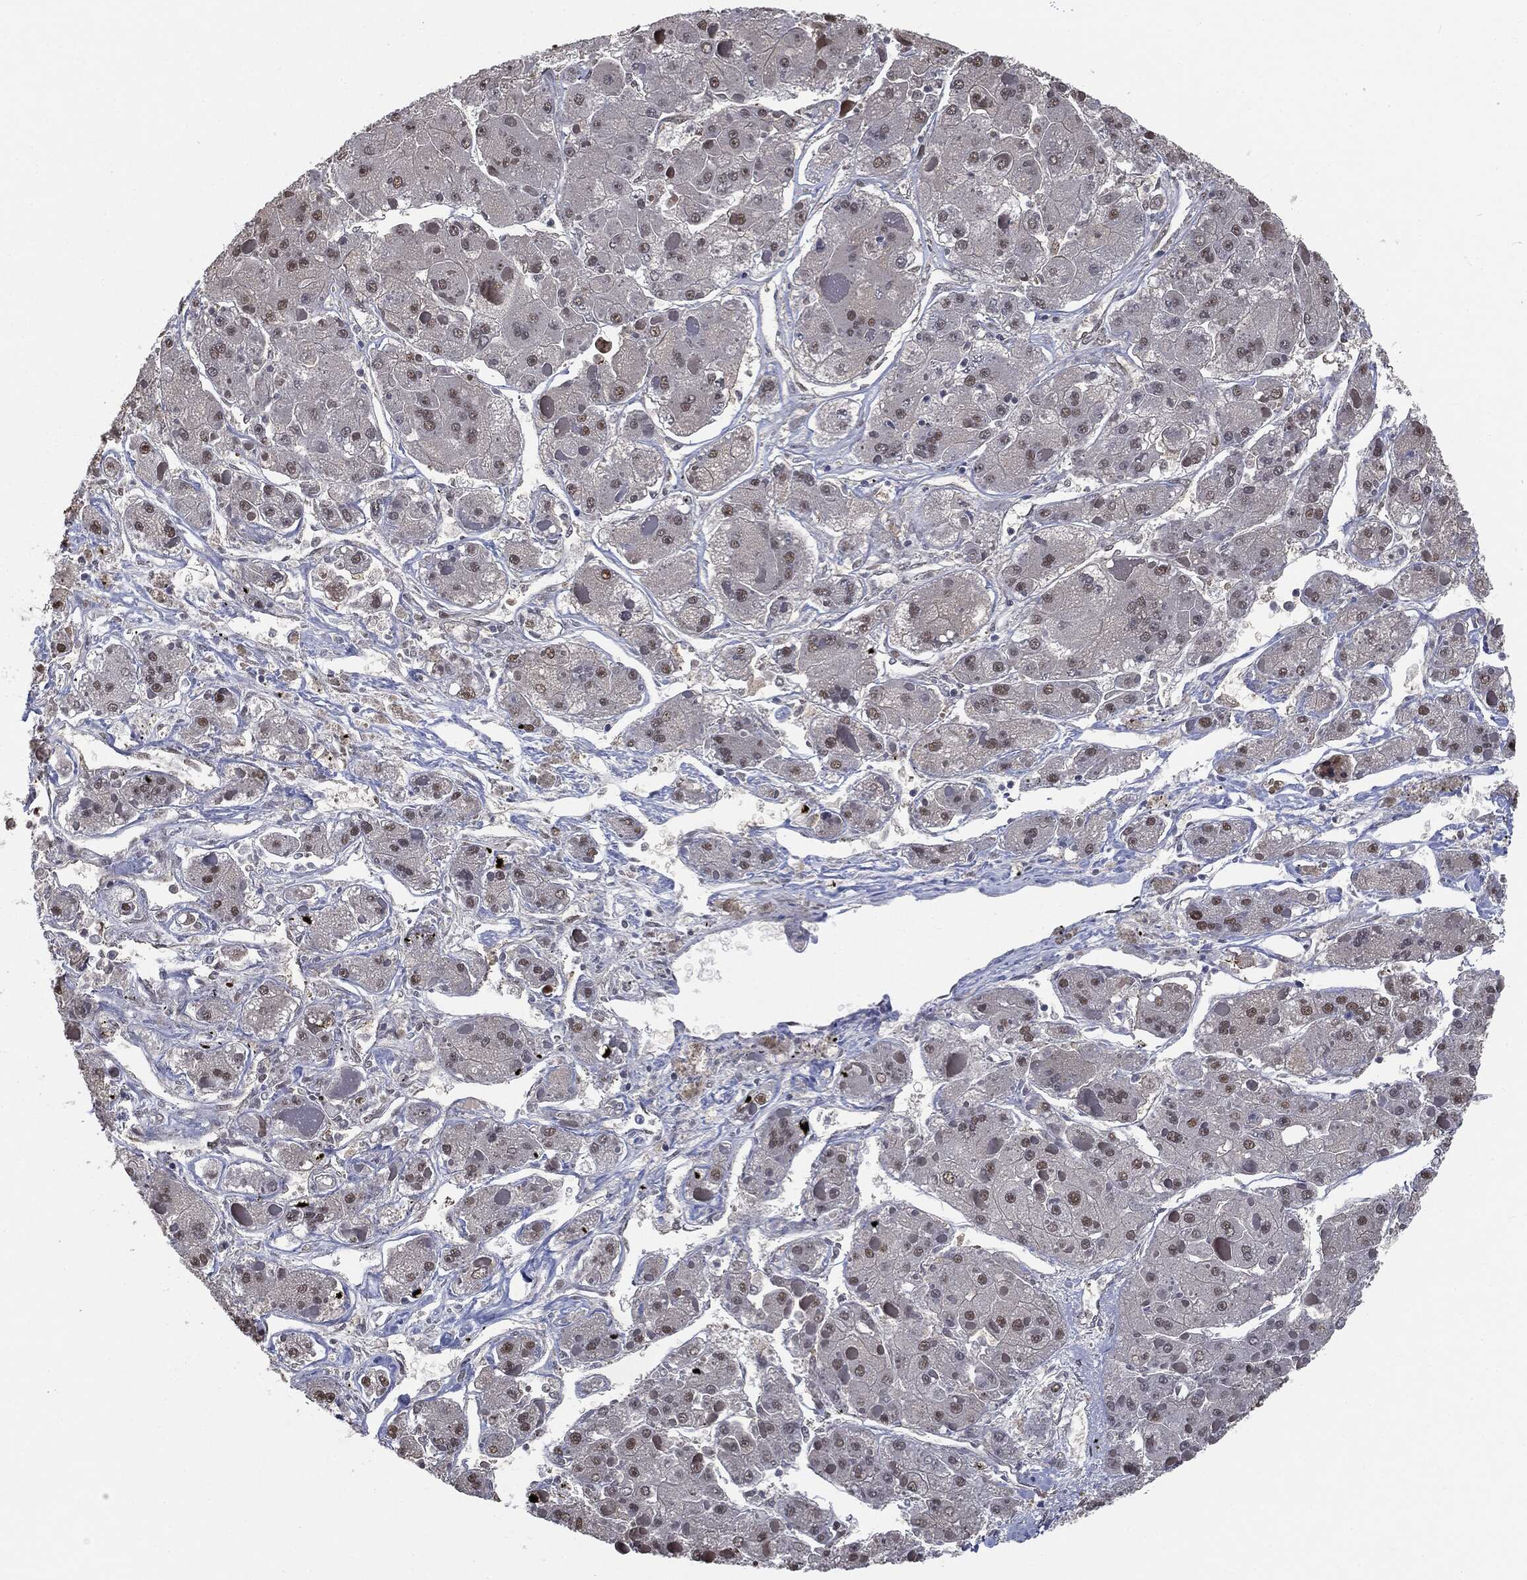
{"staining": {"intensity": "moderate", "quantity": "<25%", "location": "nuclear"}, "tissue": "liver cancer", "cell_type": "Tumor cells", "image_type": "cancer", "snomed": [{"axis": "morphology", "description": "Carcinoma, Hepatocellular, NOS"}, {"axis": "topography", "description": "Liver"}], "caption": "Liver cancer (hepatocellular carcinoma) stained with immunohistochemistry exhibits moderate nuclear positivity in approximately <25% of tumor cells.", "gene": "SHLD2", "patient": {"sex": "female", "age": 73}}